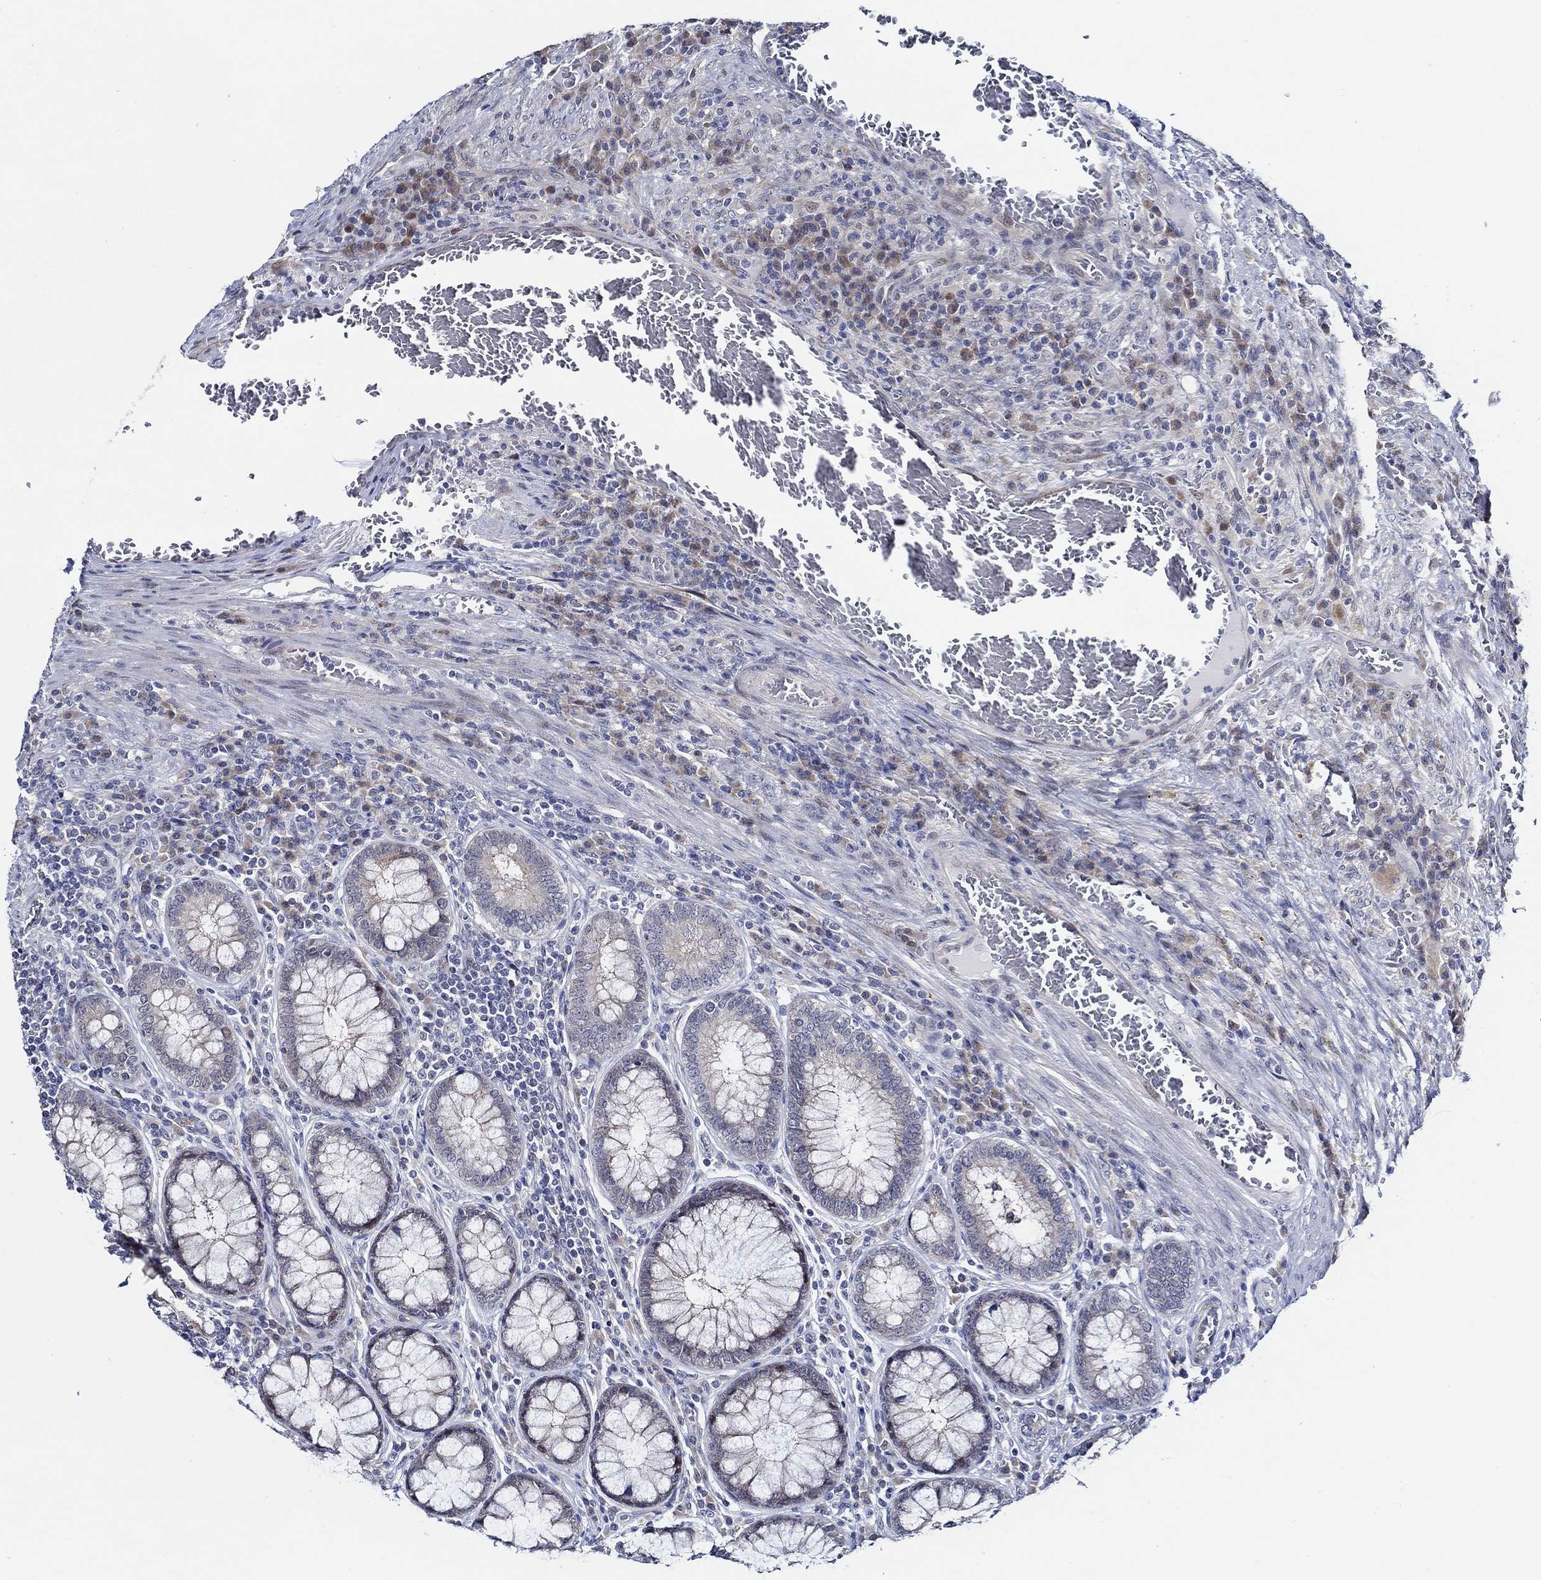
{"staining": {"intensity": "negative", "quantity": "none", "location": "none"}, "tissue": "colorectal cancer", "cell_type": "Tumor cells", "image_type": "cancer", "snomed": [{"axis": "morphology", "description": "Adenocarcinoma, NOS"}, {"axis": "topography", "description": "Colon"}], "caption": "IHC of human colorectal adenocarcinoma displays no expression in tumor cells. Nuclei are stained in blue.", "gene": "C8orf48", "patient": {"sex": "female", "age": 86}}